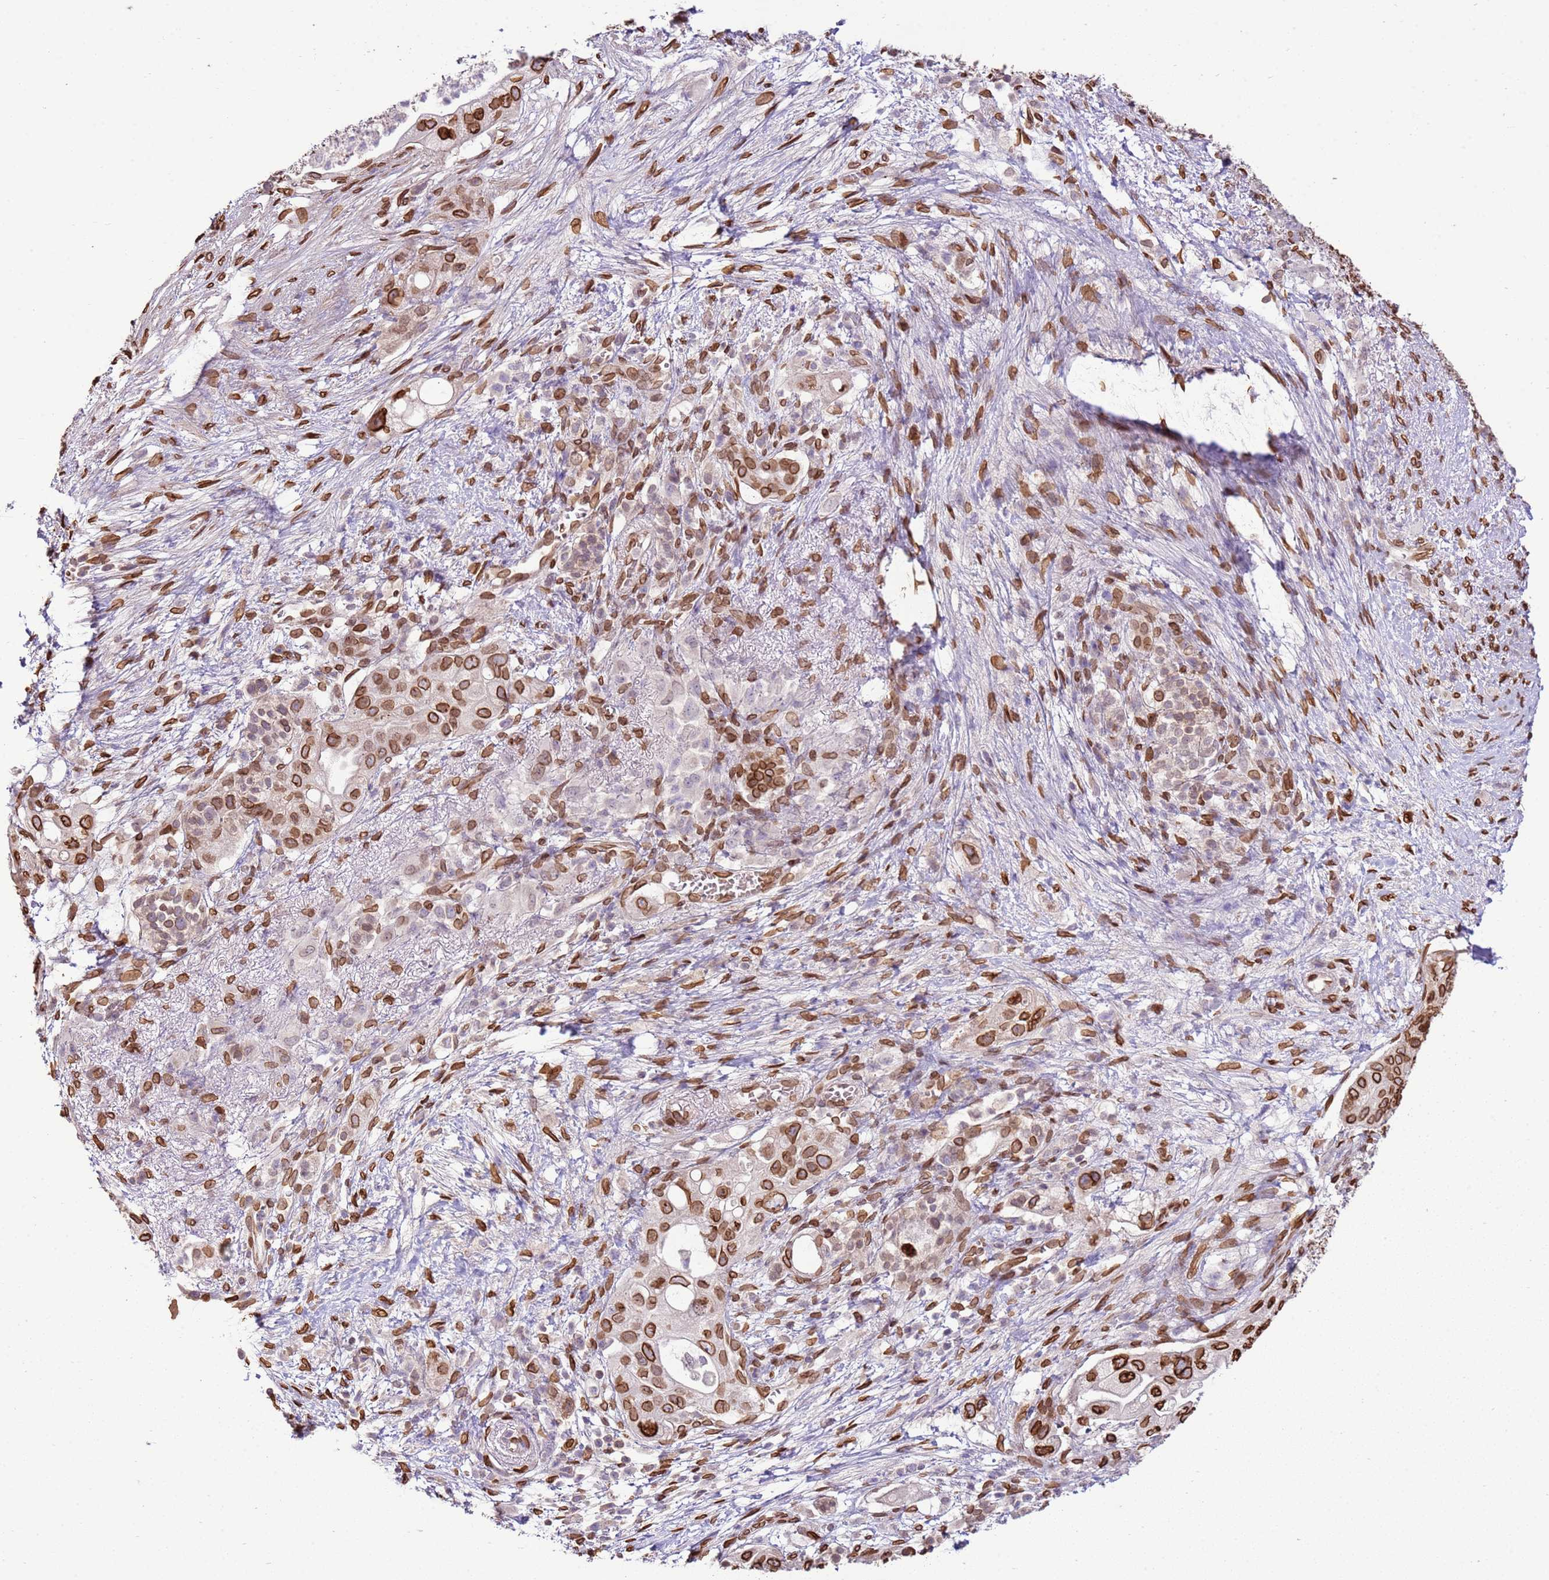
{"staining": {"intensity": "strong", "quantity": ">75%", "location": "cytoplasmic/membranous,nuclear"}, "tissue": "pancreatic cancer", "cell_type": "Tumor cells", "image_type": "cancer", "snomed": [{"axis": "morphology", "description": "Adenocarcinoma, NOS"}, {"axis": "topography", "description": "Pancreas"}], "caption": "IHC (DAB) staining of human pancreatic cancer demonstrates strong cytoplasmic/membranous and nuclear protein expression in approximately >75% of tumor cells.", "gene": "TMEM47", "patient": {"sex": "female", "age": 72}}